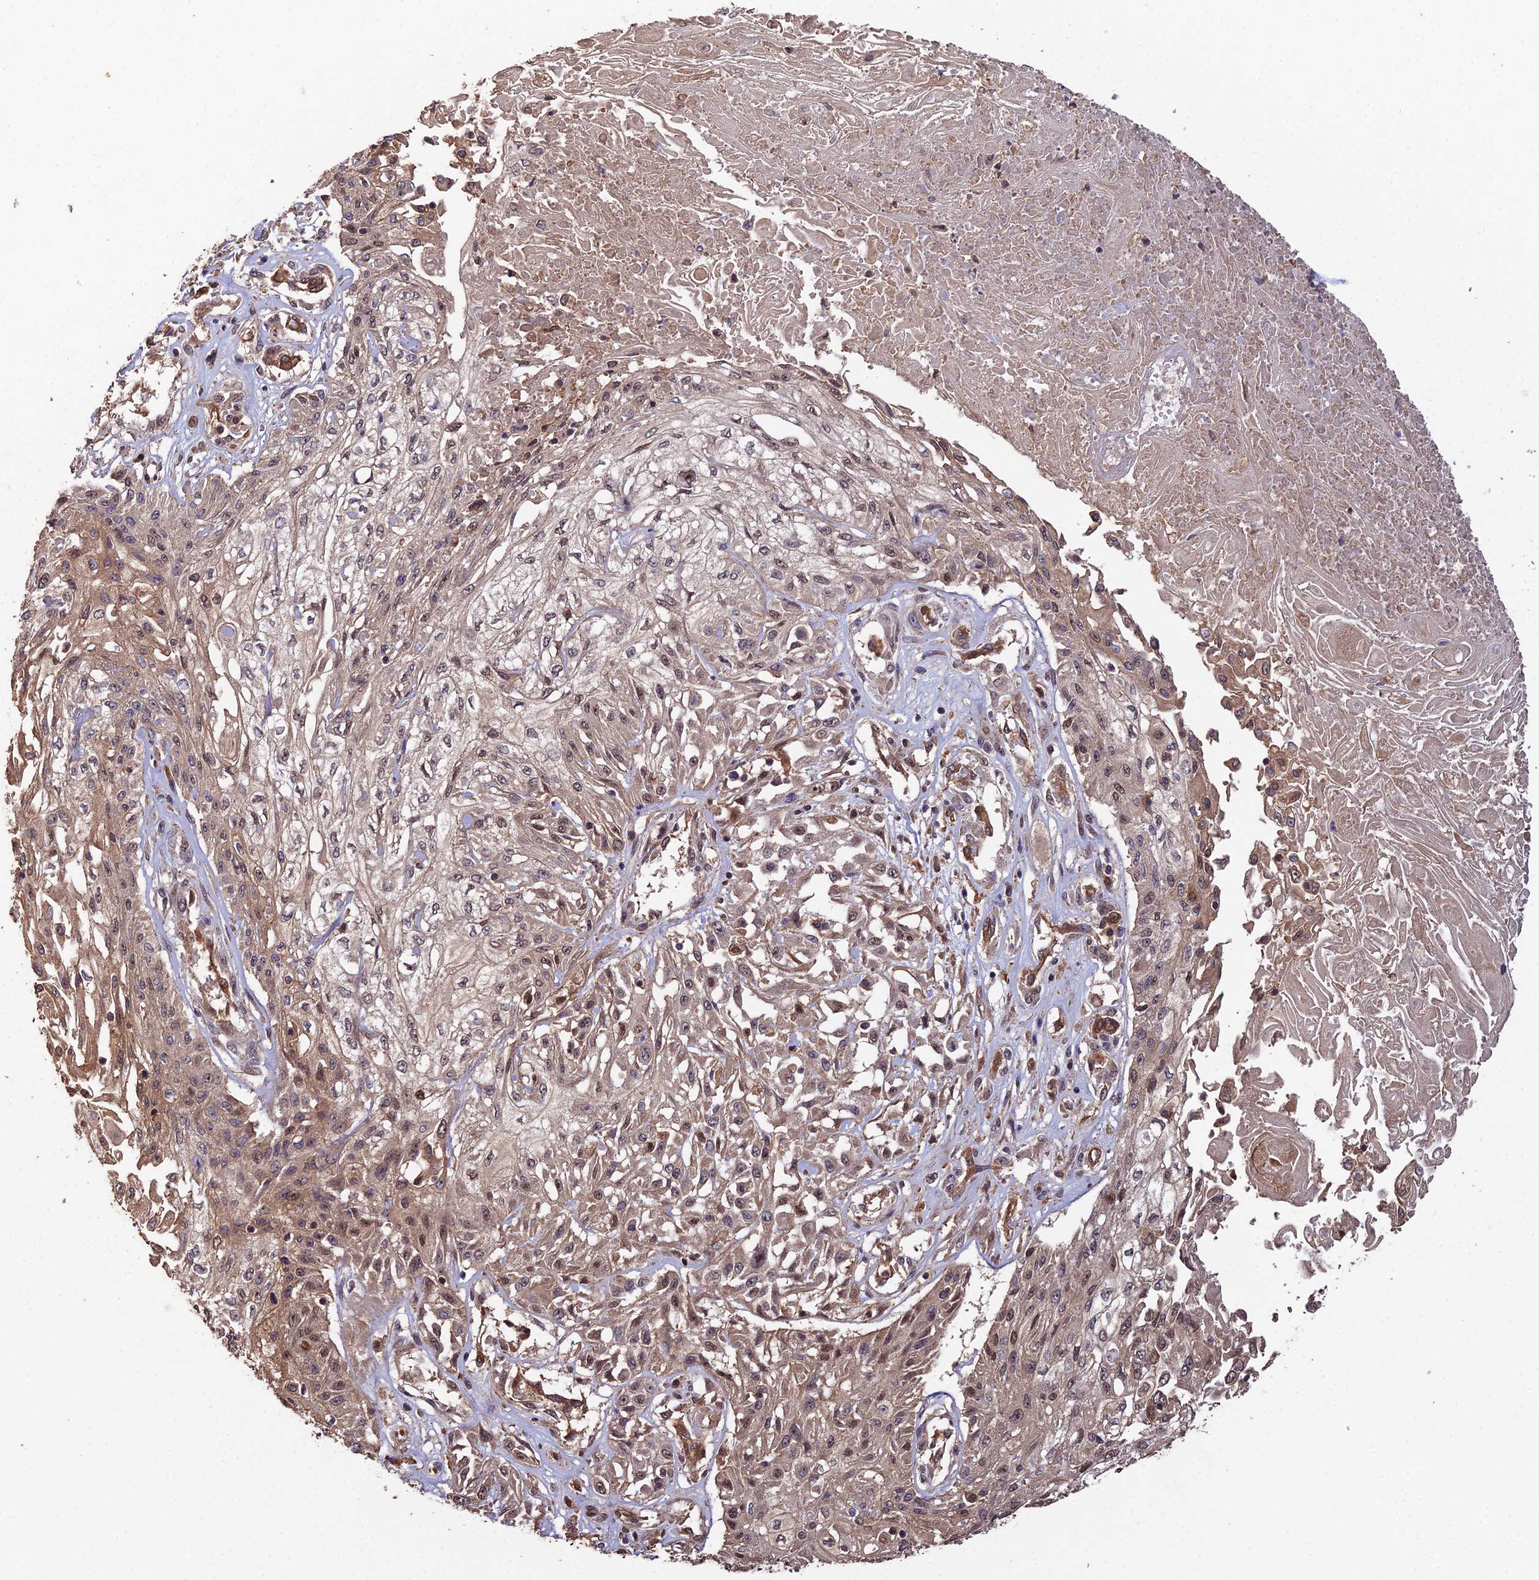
{"staining": {"intensity": "moderate", "quantity": ">75%", "location": "cytoplasmic/membranous,nuclear"}, "tissue": "skin cancer", "cell_type": "Tumor cells", "image_type": "cancer", "snomed": [{"axis": "morphology", "description": "Squamous cell carcinoma, NOS"}, {"axis": "morphology", "description": "Squamous cell carcinoma, metastatic, NOS"}, {"axis": "topography", "description": "Skin"}, {"axis": "topography", "description": "Lymph node"}], "caption": "Protein expression analysis of human skin metastatic squamous cell carcinoma reveals moderate cytoplasmic/membranous and nuclear staining in about >75% of tumor cells. The protein is shown in brown color, while the nuclei are stained blue.", "gene": "RALGAPA2", "patient": {"sex": "male", "age": 75}}